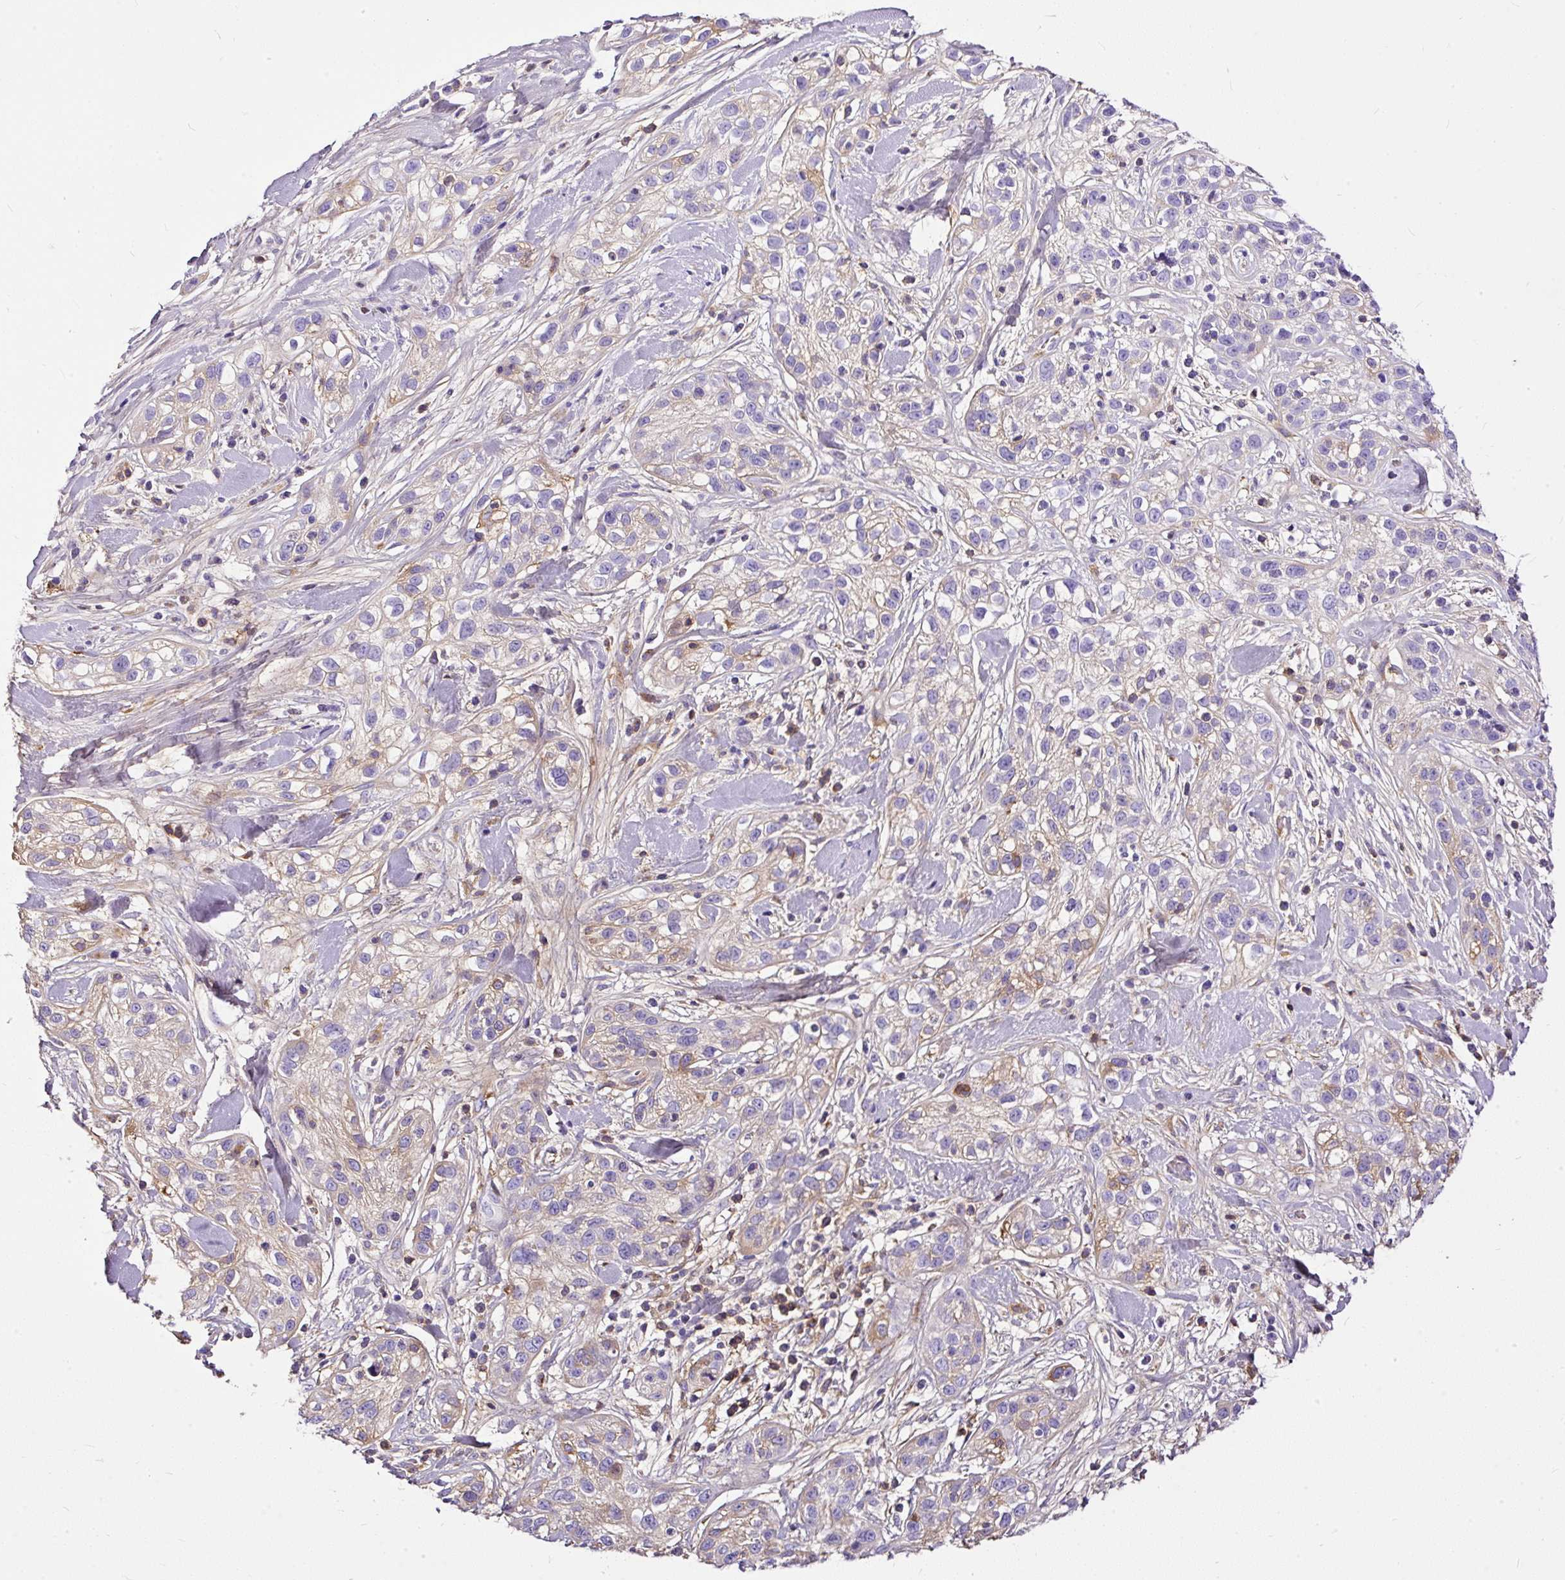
{"staining": {"intensity": "weak", "quantity": "<25%", "location": "cytoplasmic/membranous"}, "tissue": "skin cancer", "cell_type": "Tumor cells", "image_type": "cancer", "snomed": [{"axis": "morphology", "description": "Squamous cell carcinoma, NOS"}, {"axis": "topography", "description": "Skin"}], "caption": "Immunohistochemical staining of skin squamous cell carcinoma exhibits no significant expression in tumor cells. (Stains: DAB (3,3'-diaminobenzidine) immunohistochemistry (IHC) with hematoxylin counter stain, Microscopy: brightfield microscopy at high magnification).", "gene": "CLEC3B", "patient": {"sex": "male", "age": 82}}